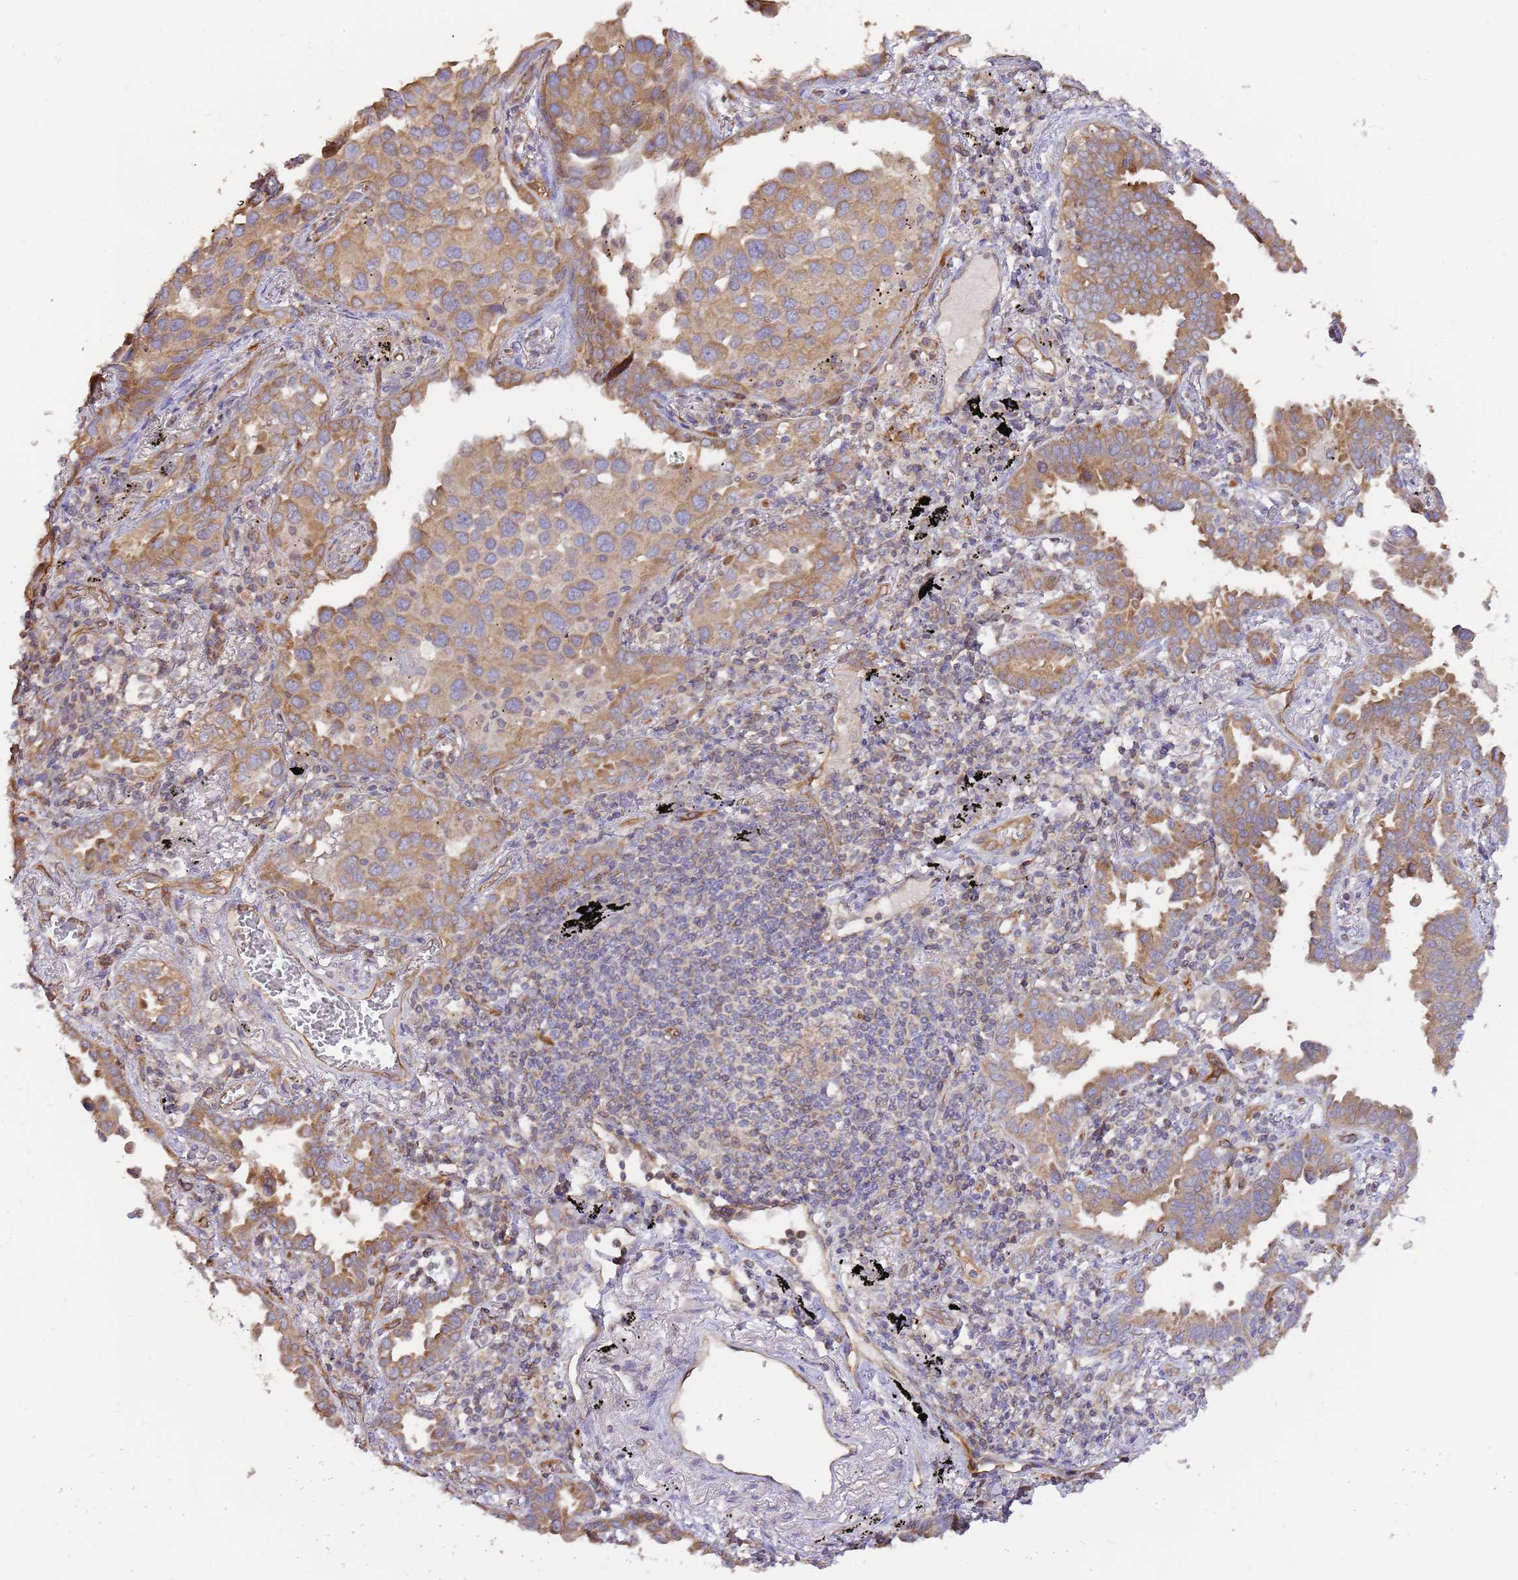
{"staining": {"intensity": "moderate", "quantity": ">75%", "location": "cytoplasmic/membranous"}, "tissue": "lung cancer", "cell_type": "Tumor cells", "image_type": "cancer", "snomed": [{"axis": "morphology", "description": "Adenocarcinoma, NOS"}, {"axis": "topography", "description": "Lung"}], "caption": "A high-resolution histopathology image shows immunohistochemistry staining of lung adenocarcinoma, which demonstrates moderate cytoplasmic/membranous expression in about >75% of tumor cells.", "gene": "DOCK9", "patient": {"sex": "male", "age": 67}}